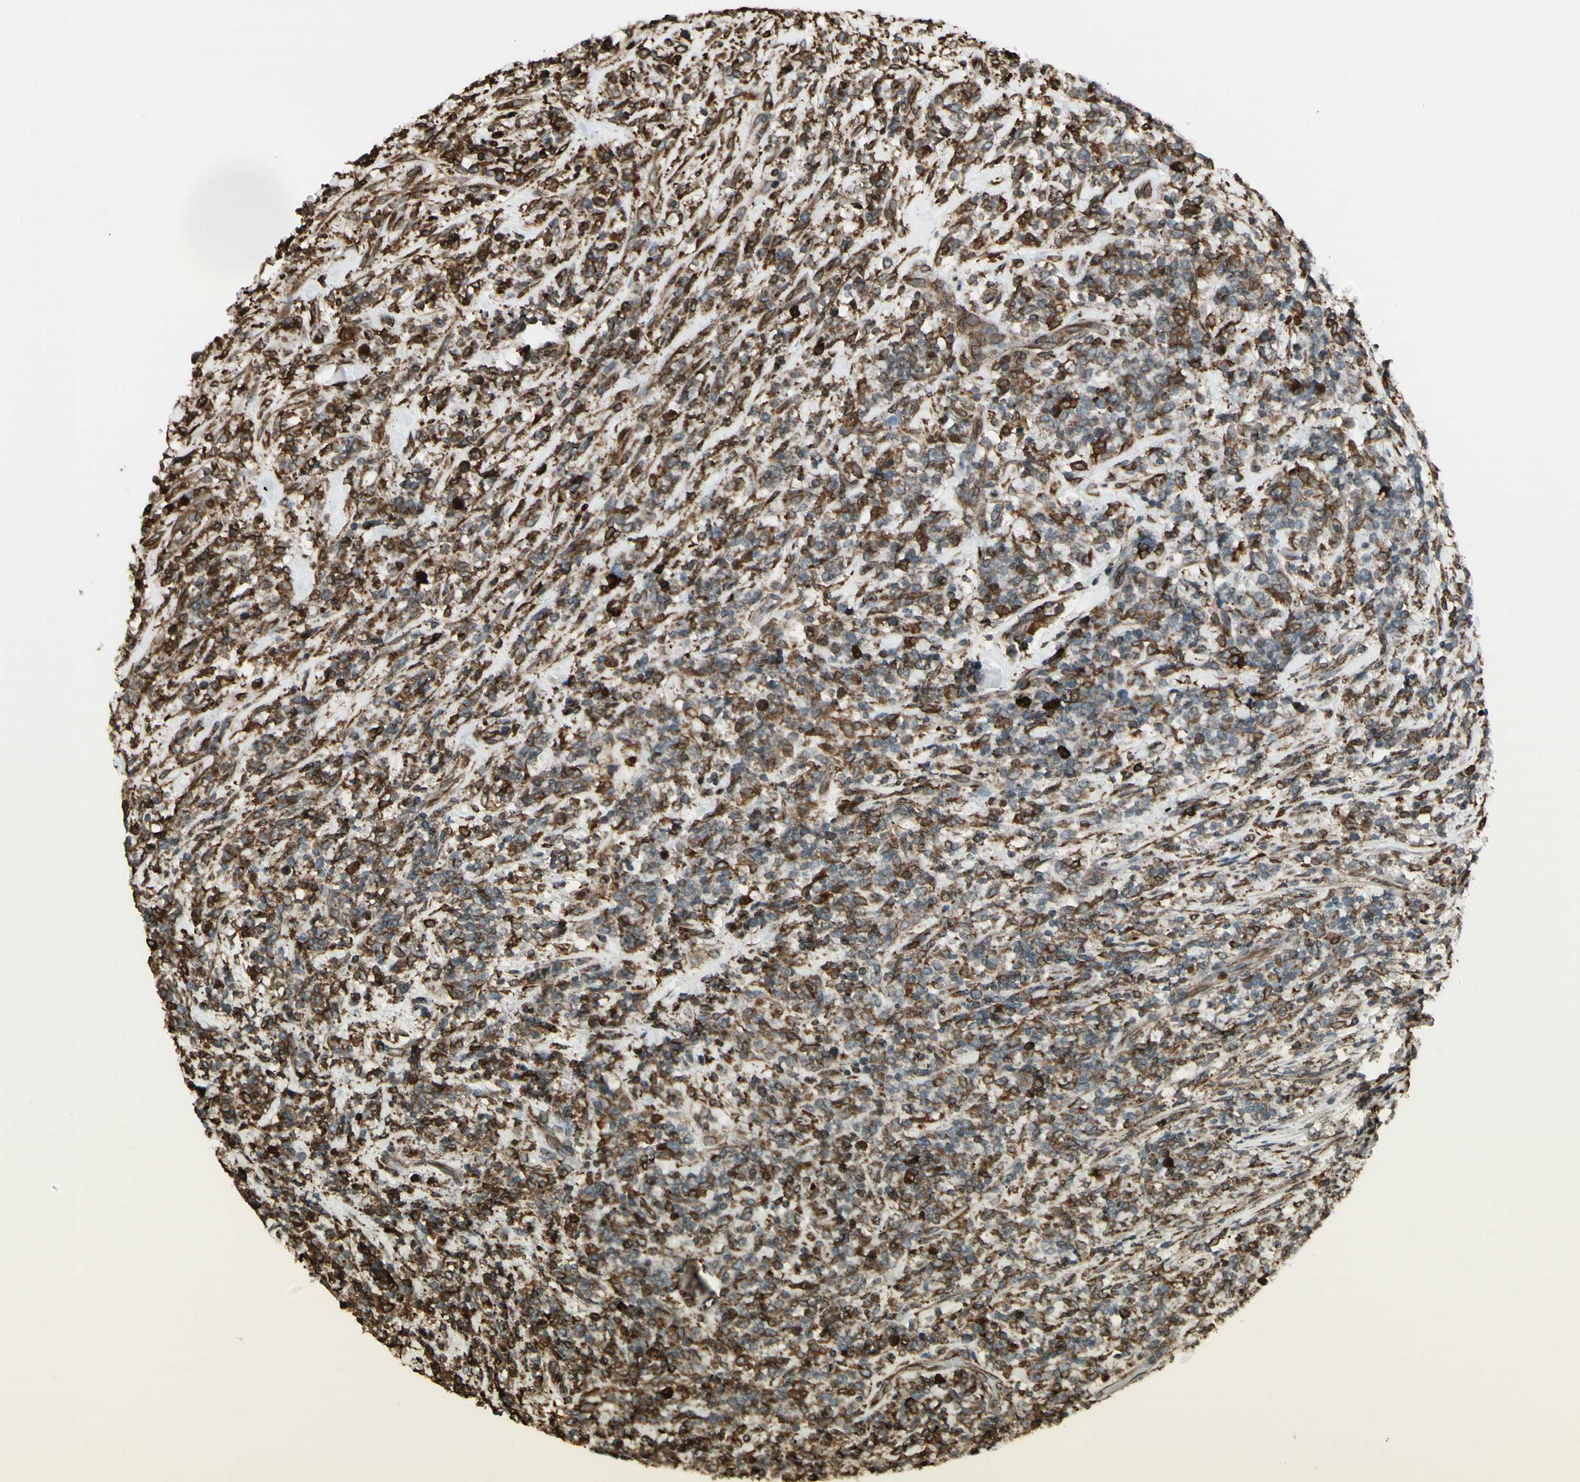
{"staining": {"intensity": "moderate", "quantity": "25%-75%", "location": "cytoplasmic/membranous"}, "tissue": "lymphoma", "cell_type": "Tumor cells", "image_type": "cancer", "snomed": [{"axis": "morphology", "description": "Malignant lymphoma, non-Hodgkin's type, High grade"}, {"axis": "topography", "description": "Soft tissue"}], "caption": "High-power microscopy captured an IHC photomicrograph of high-grade malignant lymphoma, non-Hodgkin's type, revealing moderate cytoplasmic/membranous expression in approximately 25%-75% of tumor cells.", "gene": "CANX", "patient": {"sex": "male", "age": 18}}